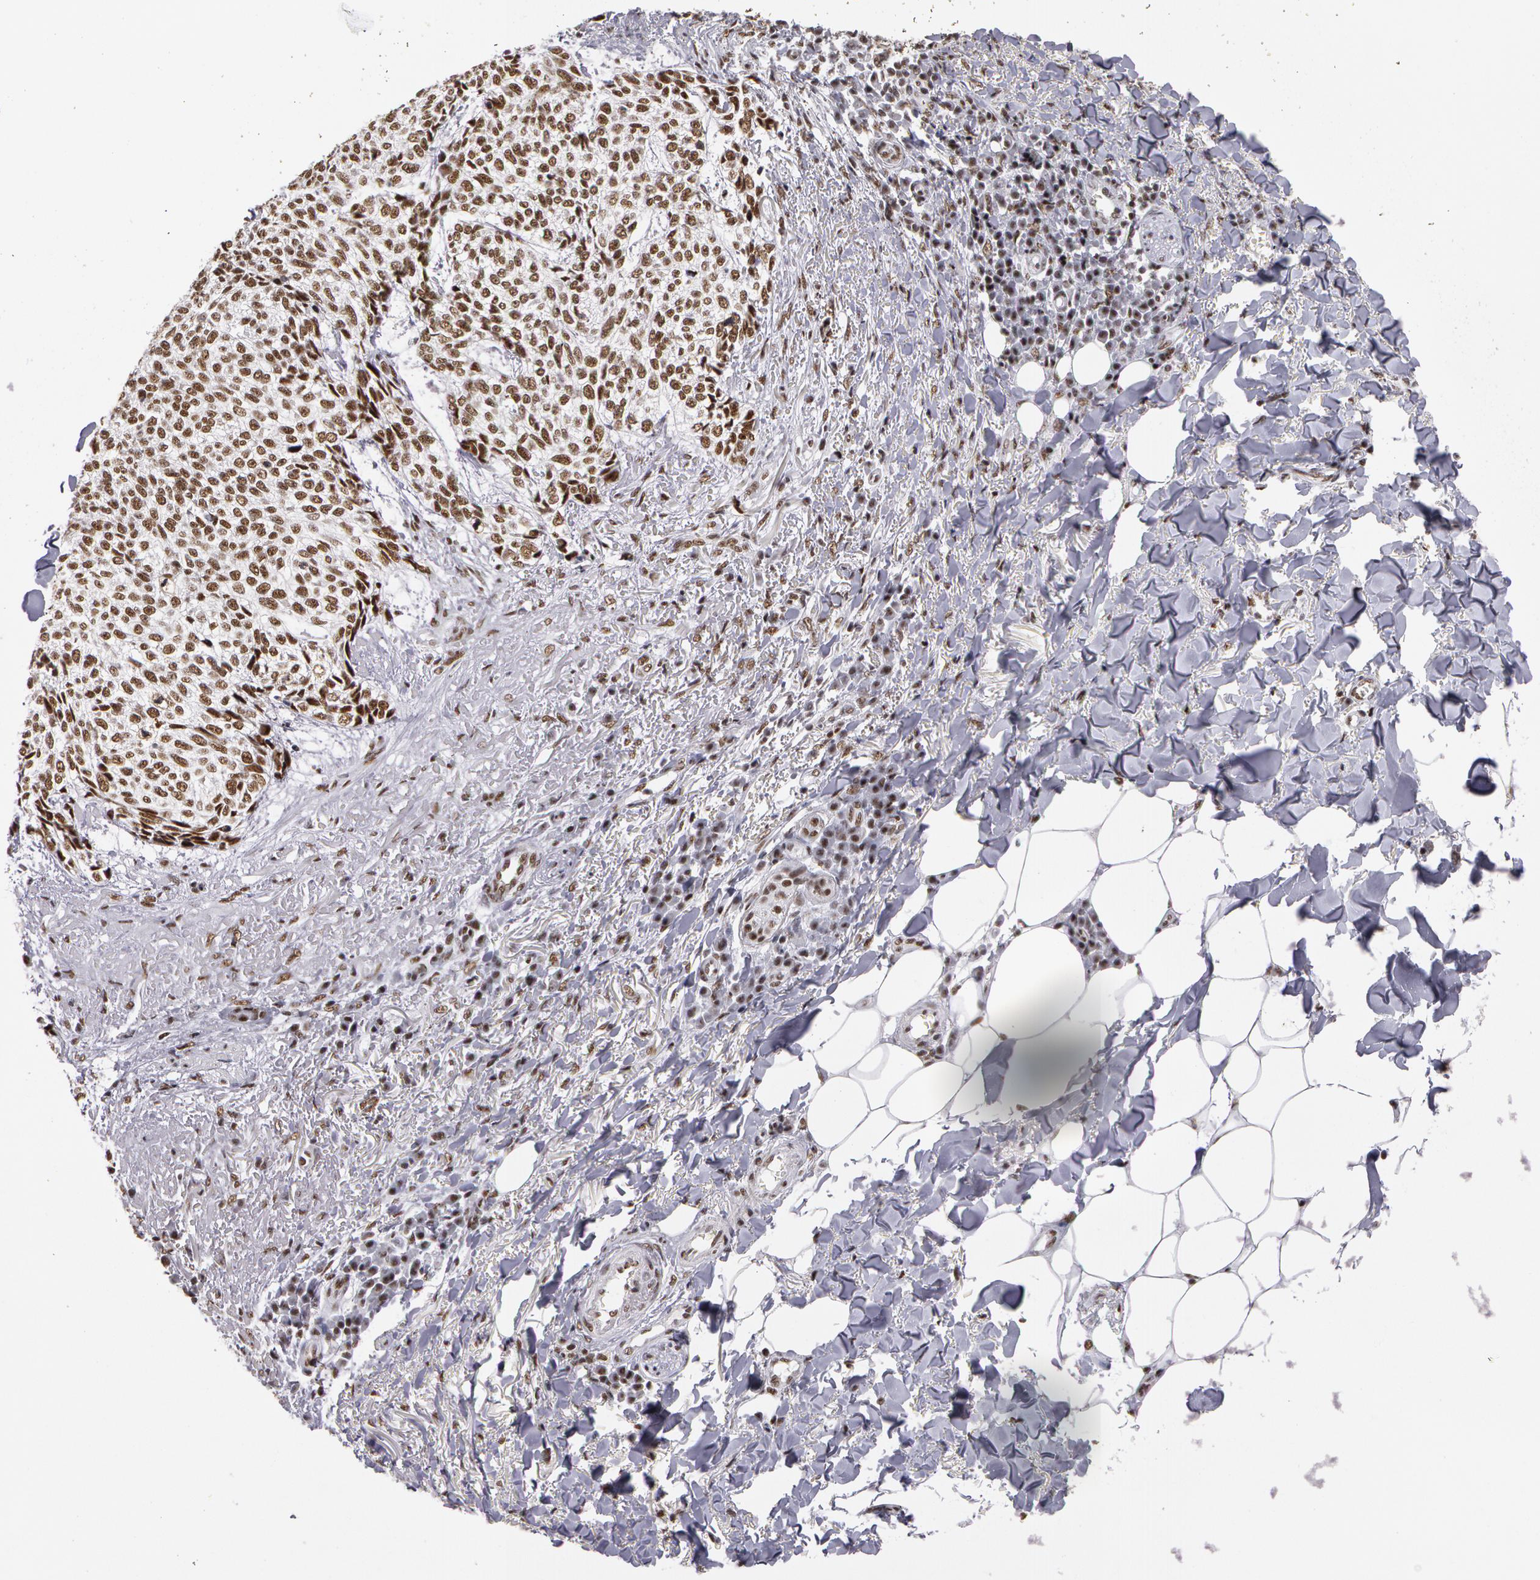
{"staining": {"intensity": "moderate", "quantity": ">75%", "location": "nuclear"}, "tissue": "skin cancer", "cell_type": "Tumor cells", "image_type": "cancer", "snomed": [{"axis": "morphology", "description": "Basal cell carcinoma"}, {"axis": "topography", "description": "Skin"}], "caption": "Skin cancer (basal cell carcinoma) stained with DAB IHC displays medium levels of moderate nuclear staining in about >75% of tumor cells.", "gene": "PNN", "patient": {"sex": "female", "age": 89}}